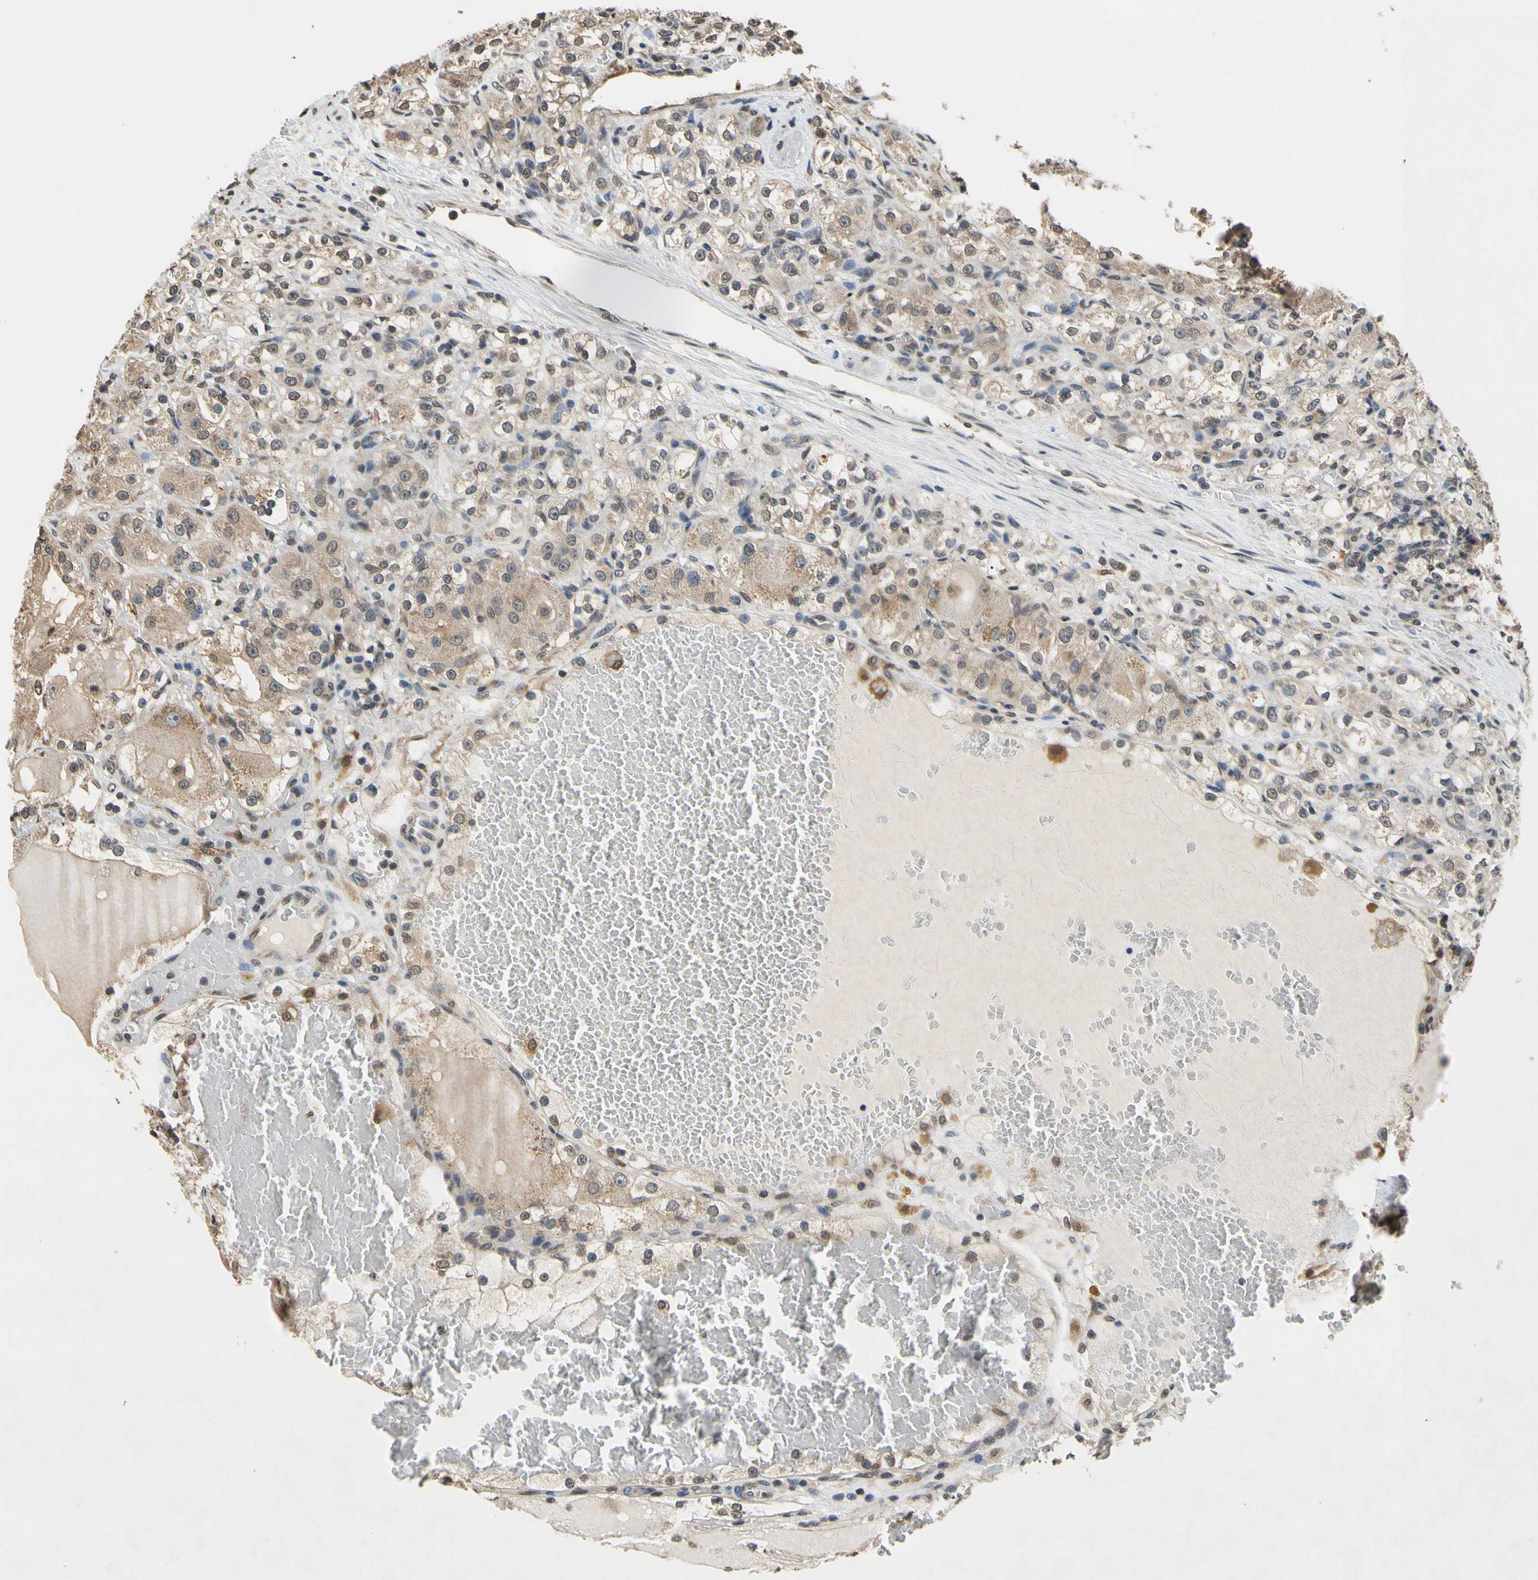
{"staining": {"intensity": "moderate", "quantity": ">75%", "location": "cytoplasmic/membranous"}, "tissue": "renal cancer", "cell_type": "Tumor cells", "image_type": "cancer", "snomed": [{"axis": "morphology", "description": "Normal tissue, NOS"}, {"axis": "morphology", "description": "Adenocarcinoma, NOS"}, {"axis": "topography", "description": "Kidney"}], "caption": "Moderate cytoplasmic/membranous positivity is seen in about >75% of tumor cells in renal cancer (adenocarcinoma).", "gene": "GCLC", "patient": {"sex": "male", "age": 61}}